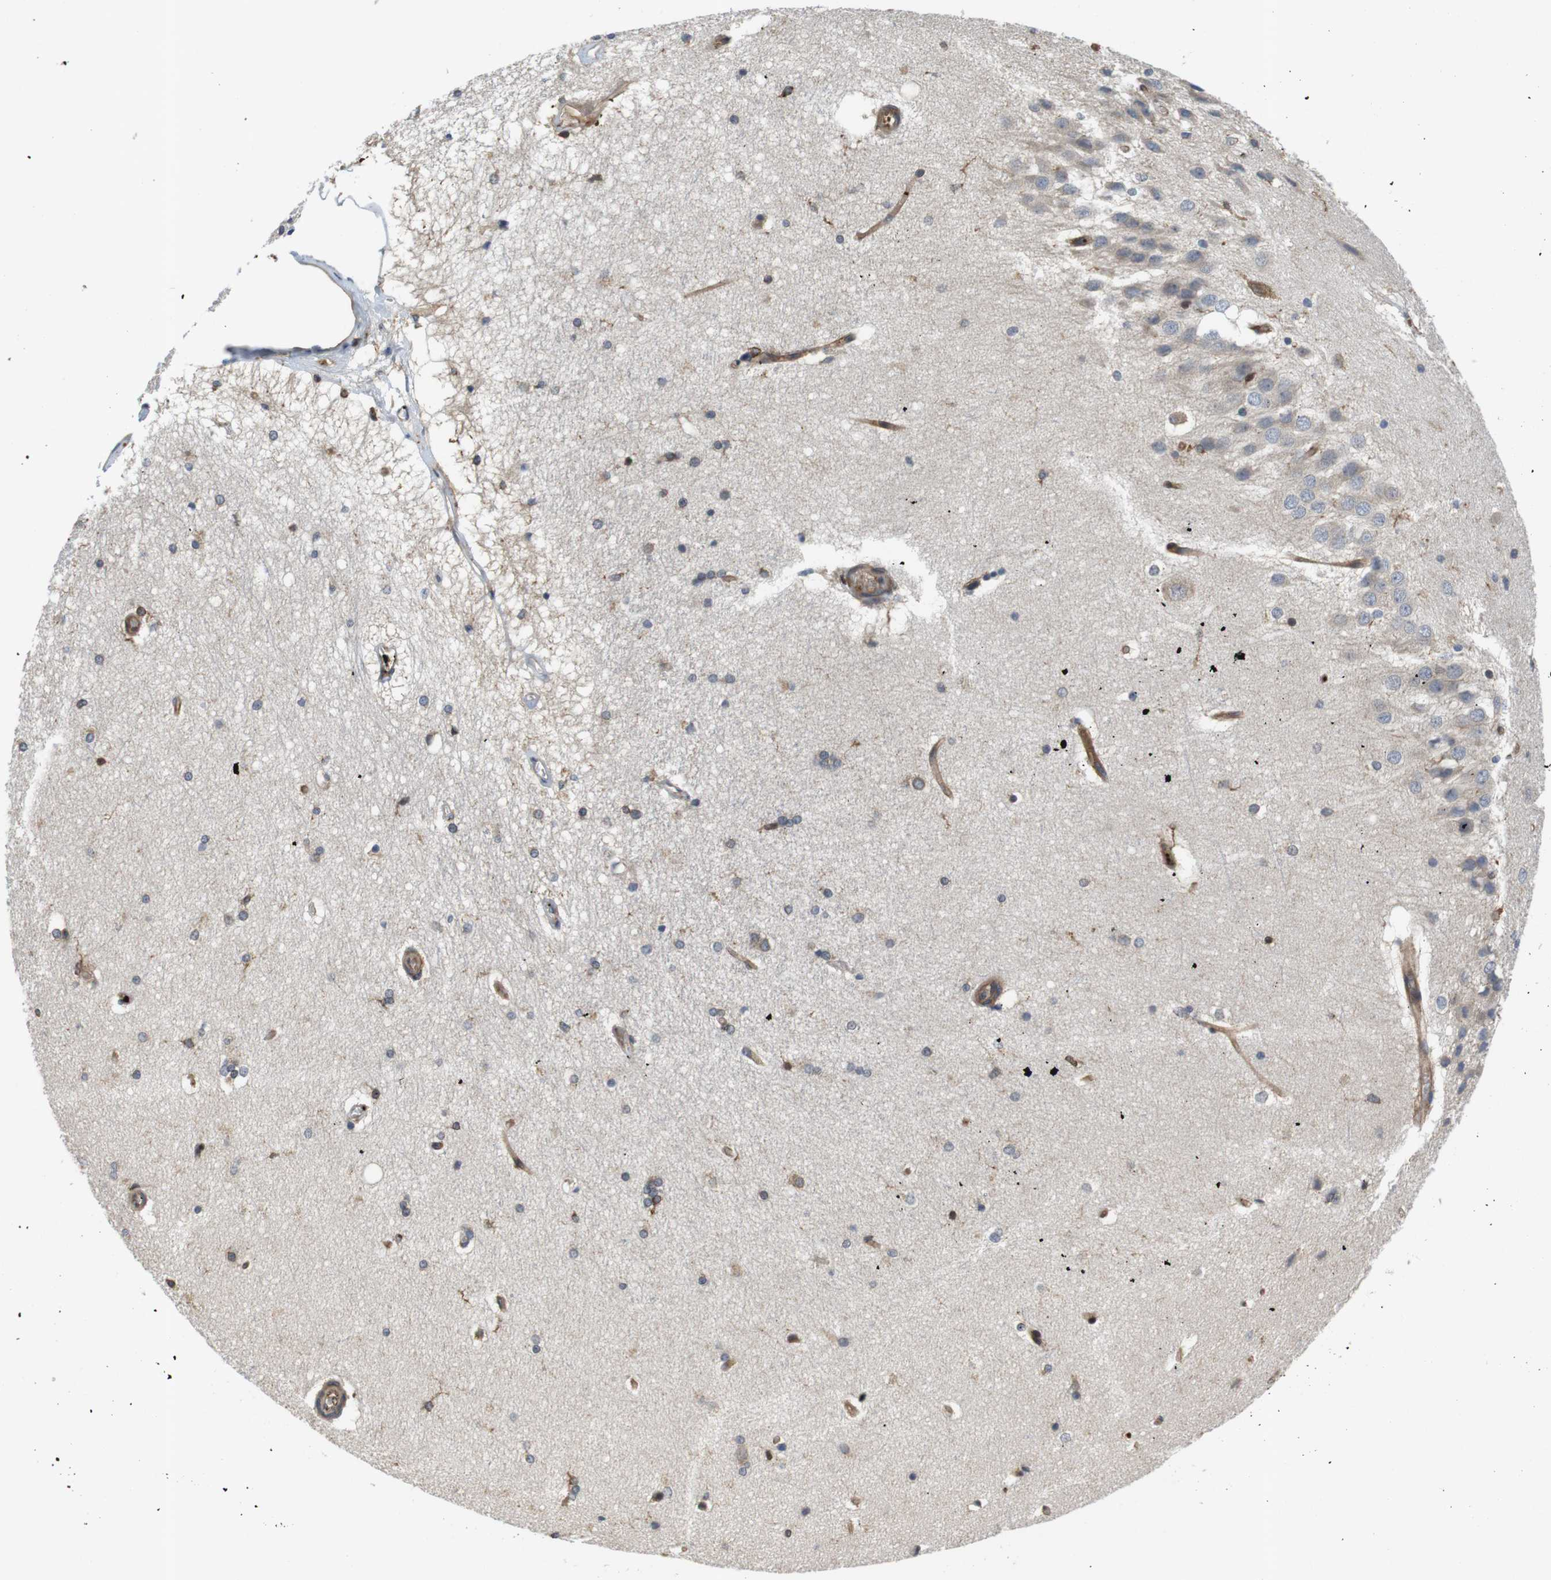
{"staining": {"intensity": "moderate", "quantity": "<25%", "location": "cytoplasmic/membranous"}, "tissue": "hippocampus", "cell_type": "Glial cells", "image_type": "normal", "snomed": [{"axis": "morphology", "description": "Normal tissue, NOS"}, {"axis": "topography", "description": "Hippocampus"}], "caption": "Immunohistochemical staining of benign human hippocampus displays <25% levels of moderate cytoplasmic/membranous protein positivity in approximately <25% of glial cells.", "gene": "HERPUD2", "patient": {"sex": "female", "age": 19}}